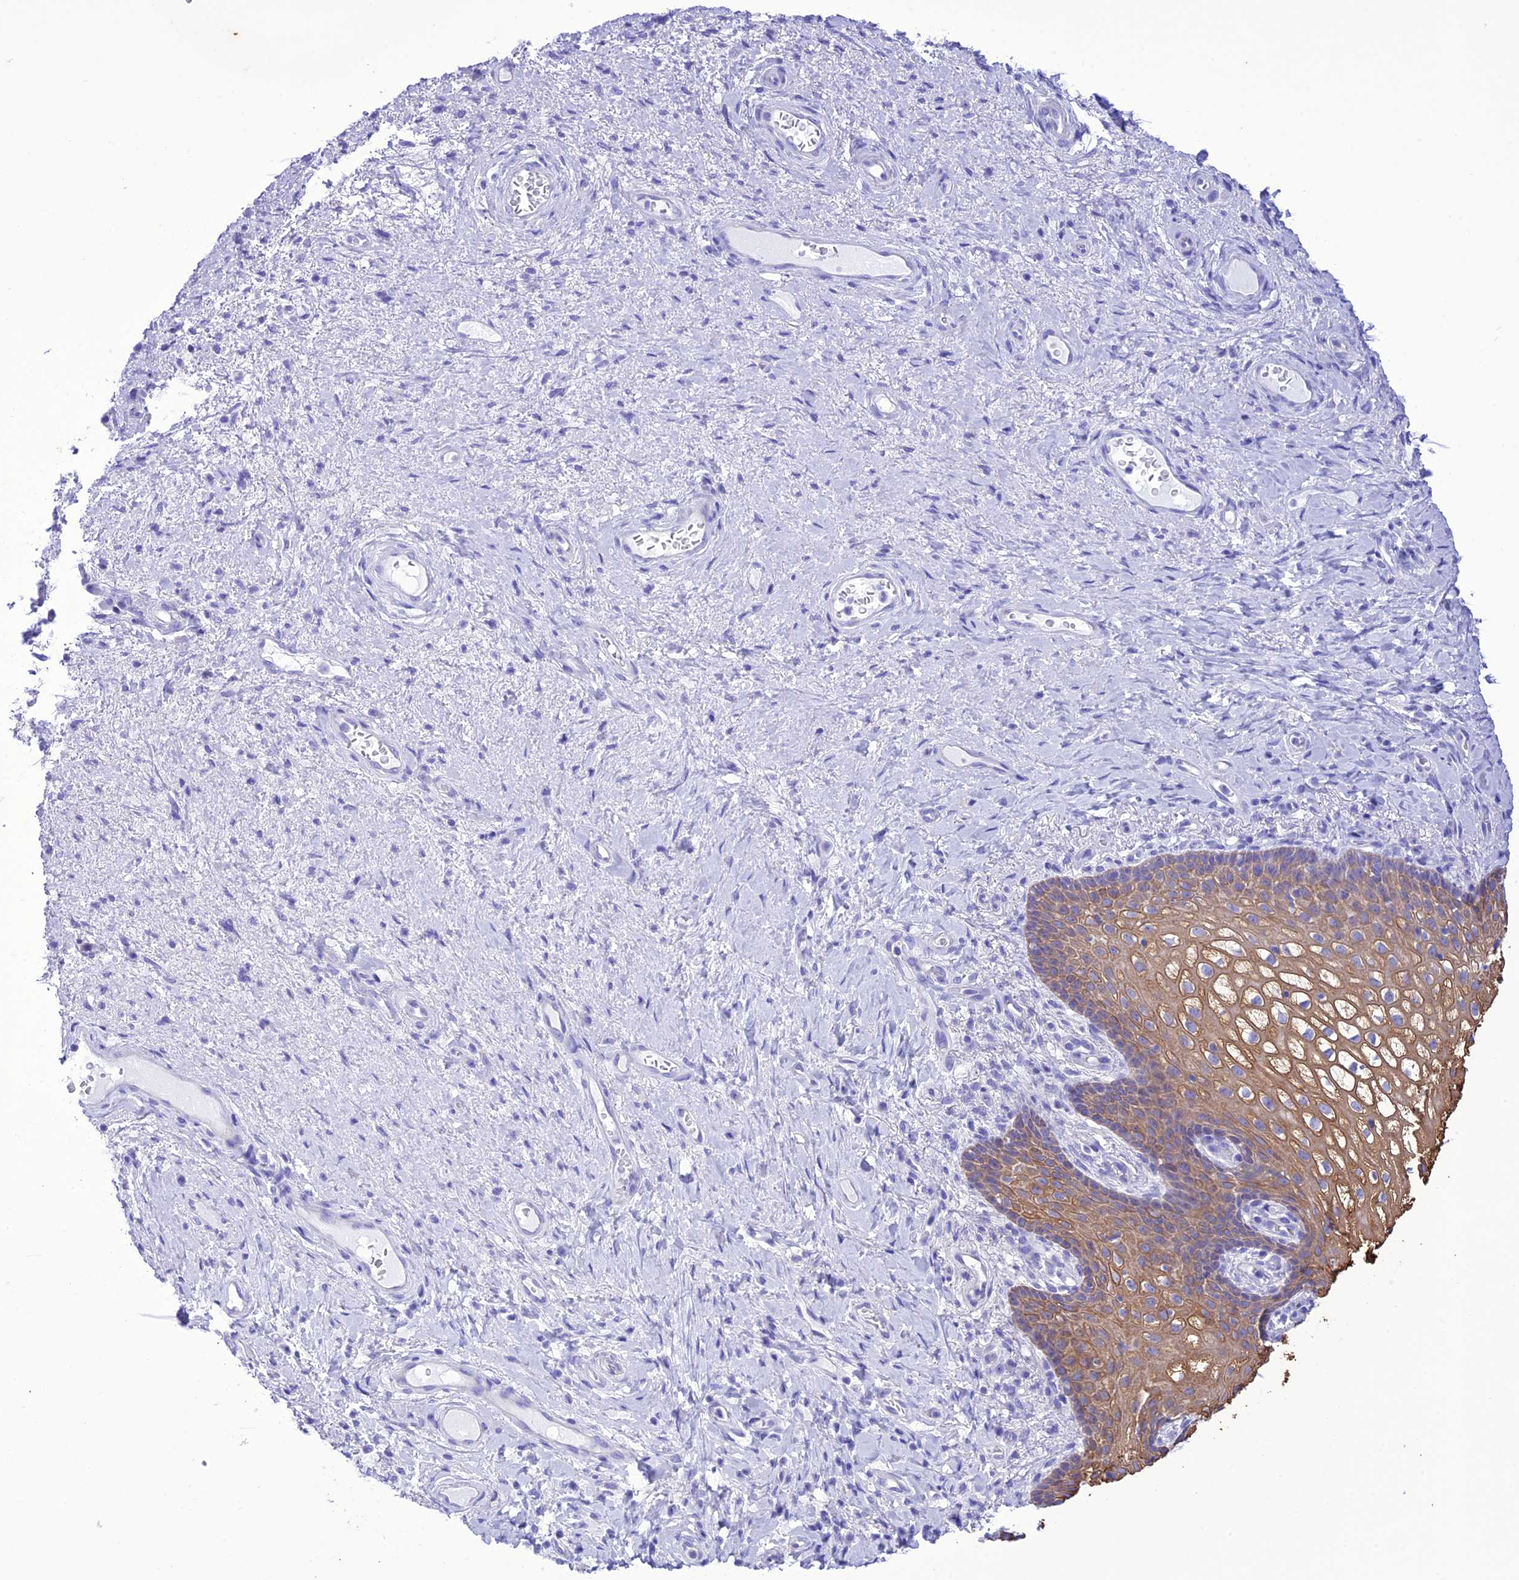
{"staining": {"intensity": "moderate", "quantity": ">75%", "location": "cytoplasmic/membranous"}, "tissue": "vagina", "cell_type": "Squamous epithelial cells", "image_type": "normal", "snomed": [{"axis": "morphology", "description": "Normal tissue, NOS"}, {"axis": "topography", "description": "Vagina"}], "caption": "High-power microscopy captured an immunohistochemistry (IHC) micrograph of unremarkable vagina, revealing moderate cytoplasmic/membranous staining in approximately >75% of squamous epithelial cells. The staining was performed using DAB, with brown indicating positive protein expression. Nuclei are stained blue with hematoxylin.", "gene": "VPS52", "patient": {"sex": "female", "age": 60}}